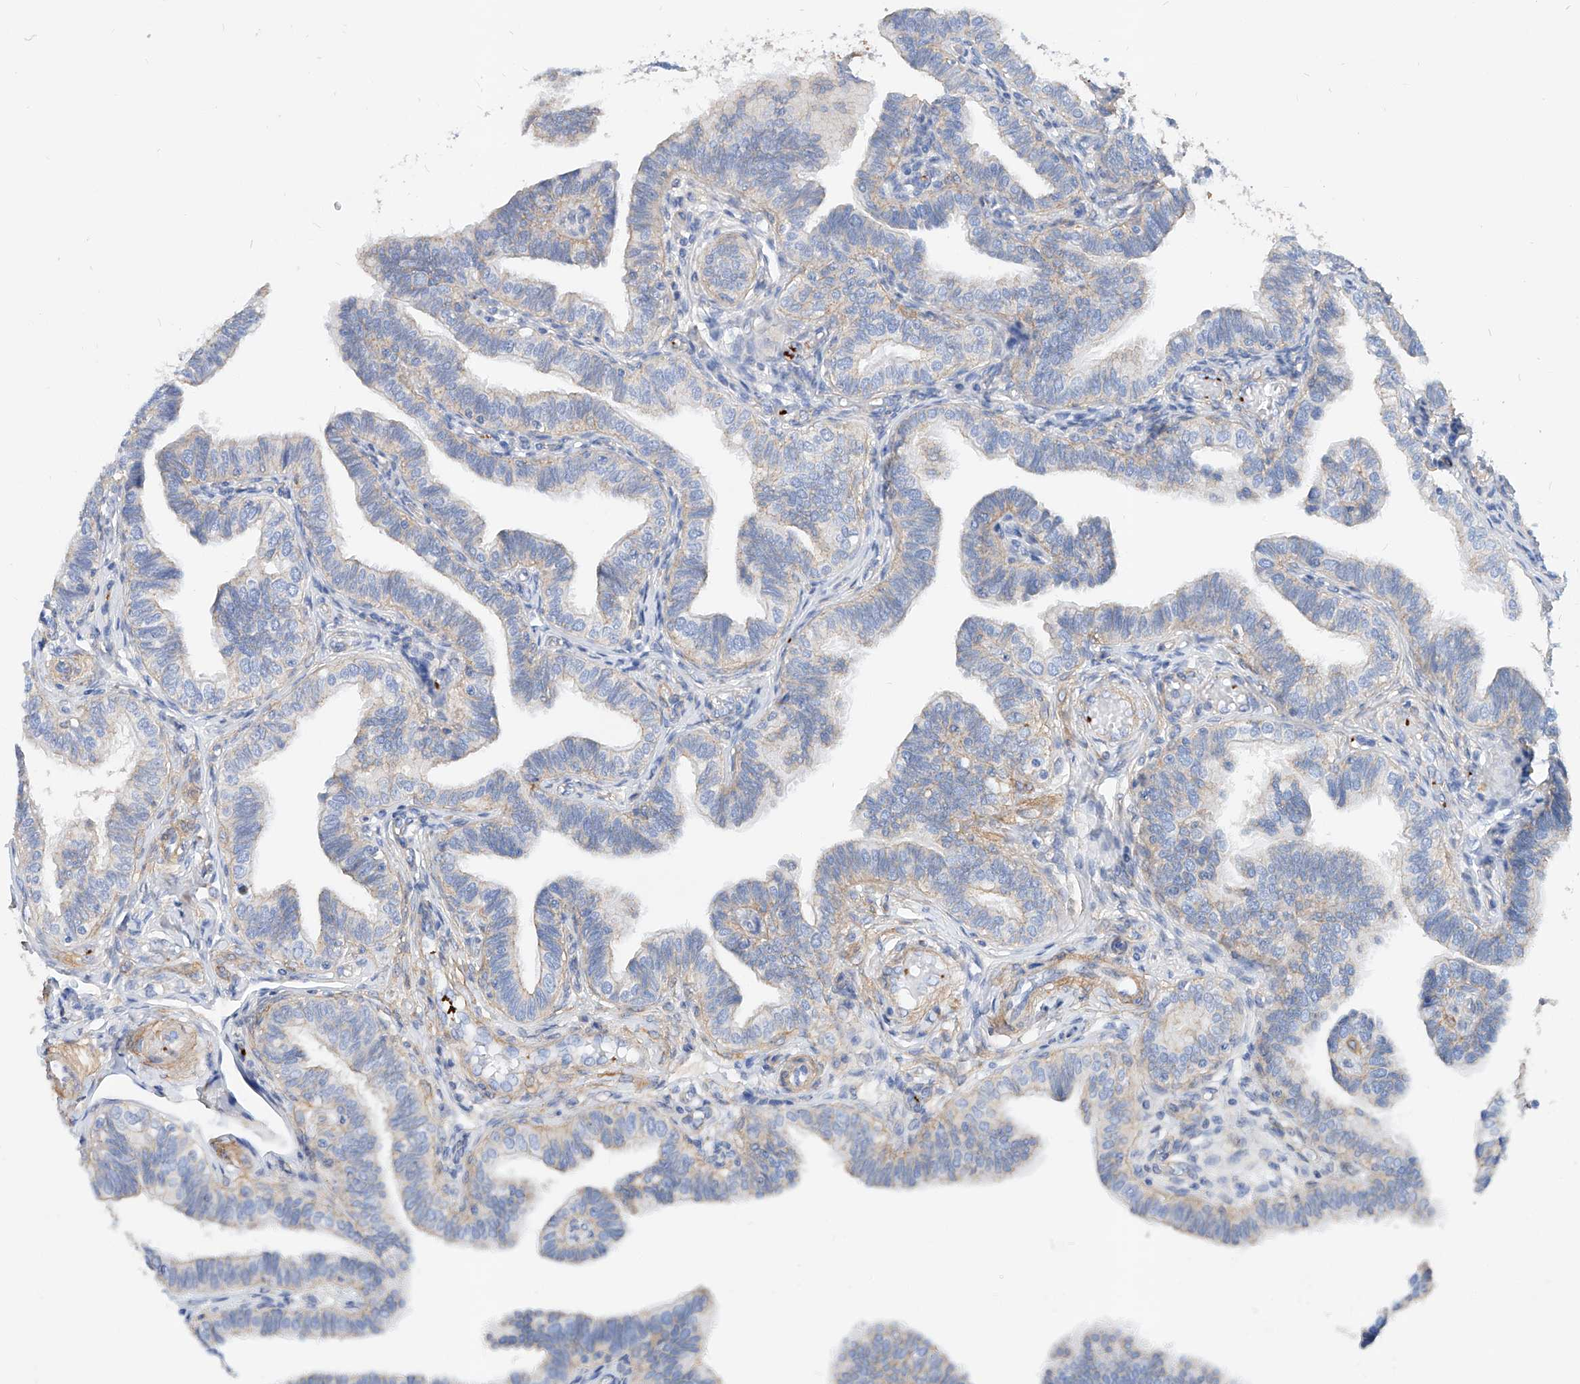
{"staining": {"intensity": "negative", "quantity": "none", "location": "none"}, "tissue": "fallopian tube", "cell_type": "Glandular cells", "image_type": "normal", "snomed": [{"axis": "morphology", "description": "Normal tissue, NOS"}, {"axis": "topography", "description": "Fallopian tube"}], "caption": "Immunohistochemistry histopathology image of benign human fallopian tube stained for a protein (brown), which demonstrates no positivity in glandular cells.", "gene": "TAS2R60", "patient": {"sex": "female", "age": 39}}